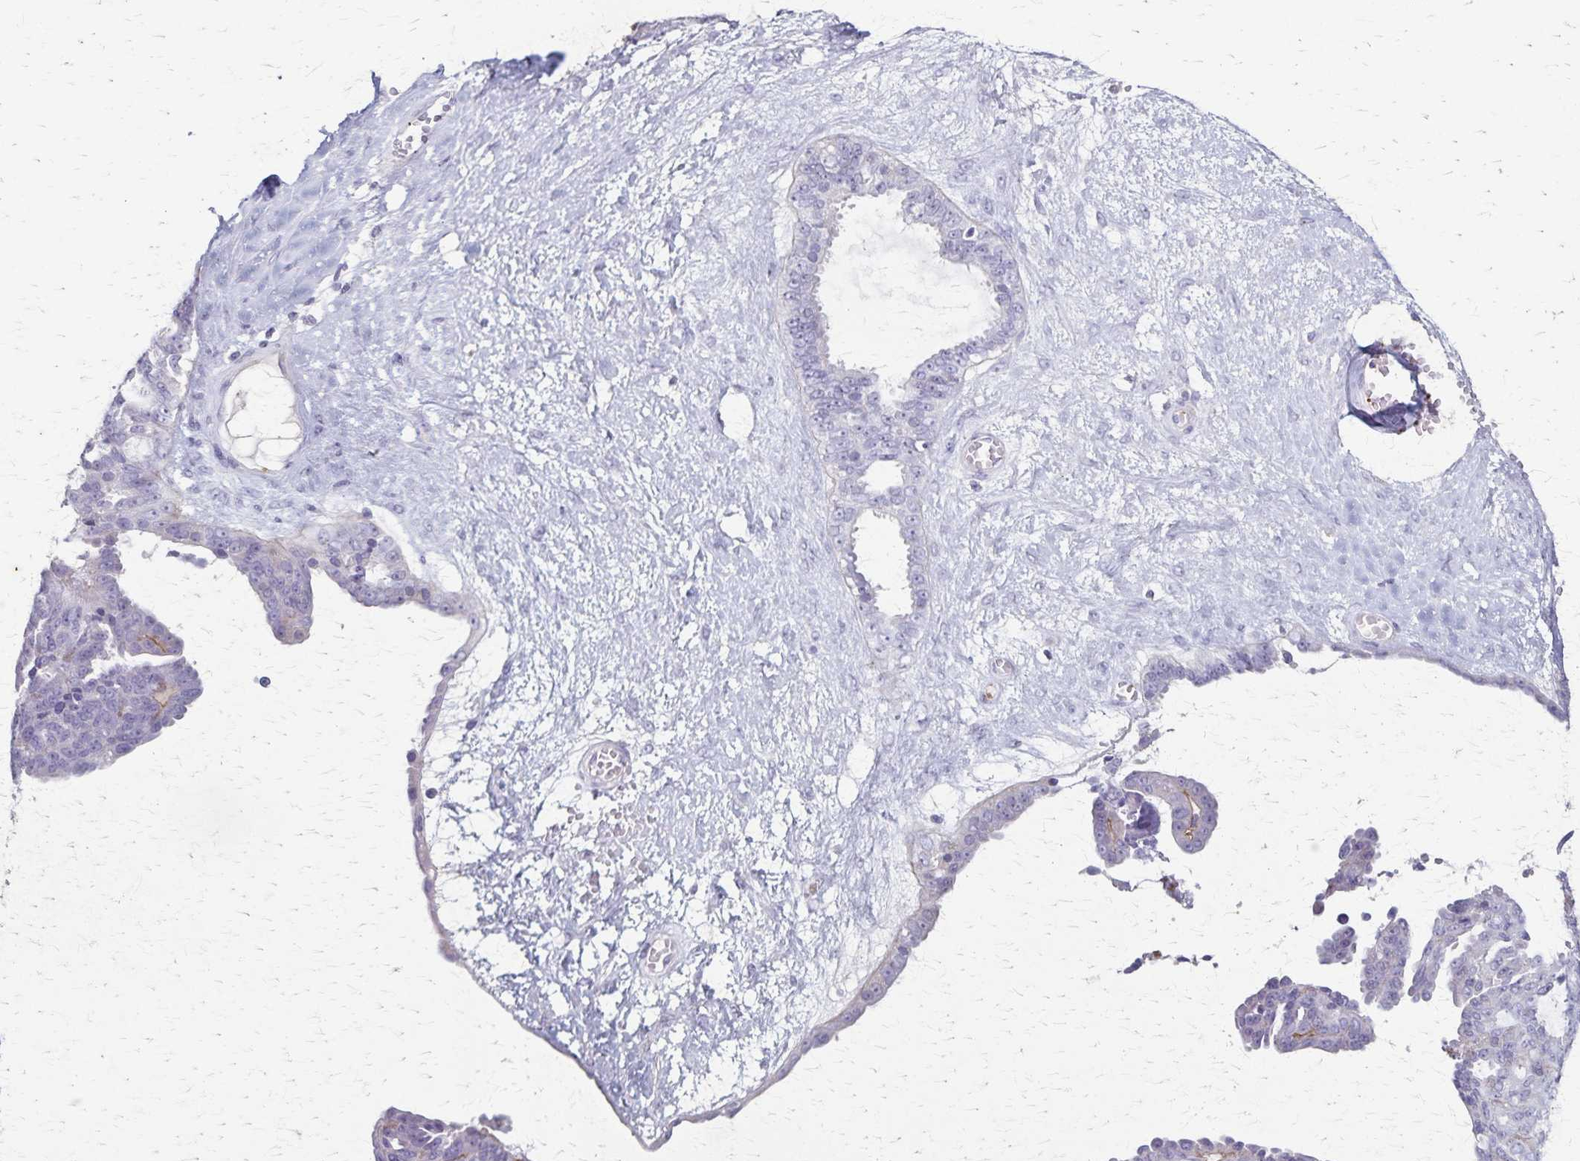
{"staining": {"intensity": "negative", "quantity": "none", "location": "none"}, "tissue": "ovarian cancer", "cell_type": "Tumor cells", "image_type": "cancer", "snomed": [{"axis": "morphology", "description": "Cystadenocarcinoma, serous, NOS"}, {"axis": "topography", "description": "Ovary"}], "caption": "Immunohistochemistry of serous cystadenocarcinoma (ovarian) exhibits no positivity in tumor cells. (DAB immunohistochemistry visualized using brightfield microscopy, high magnification).", "gene": "RASL10B", "patient": {"sex": "female", "age": 71}}